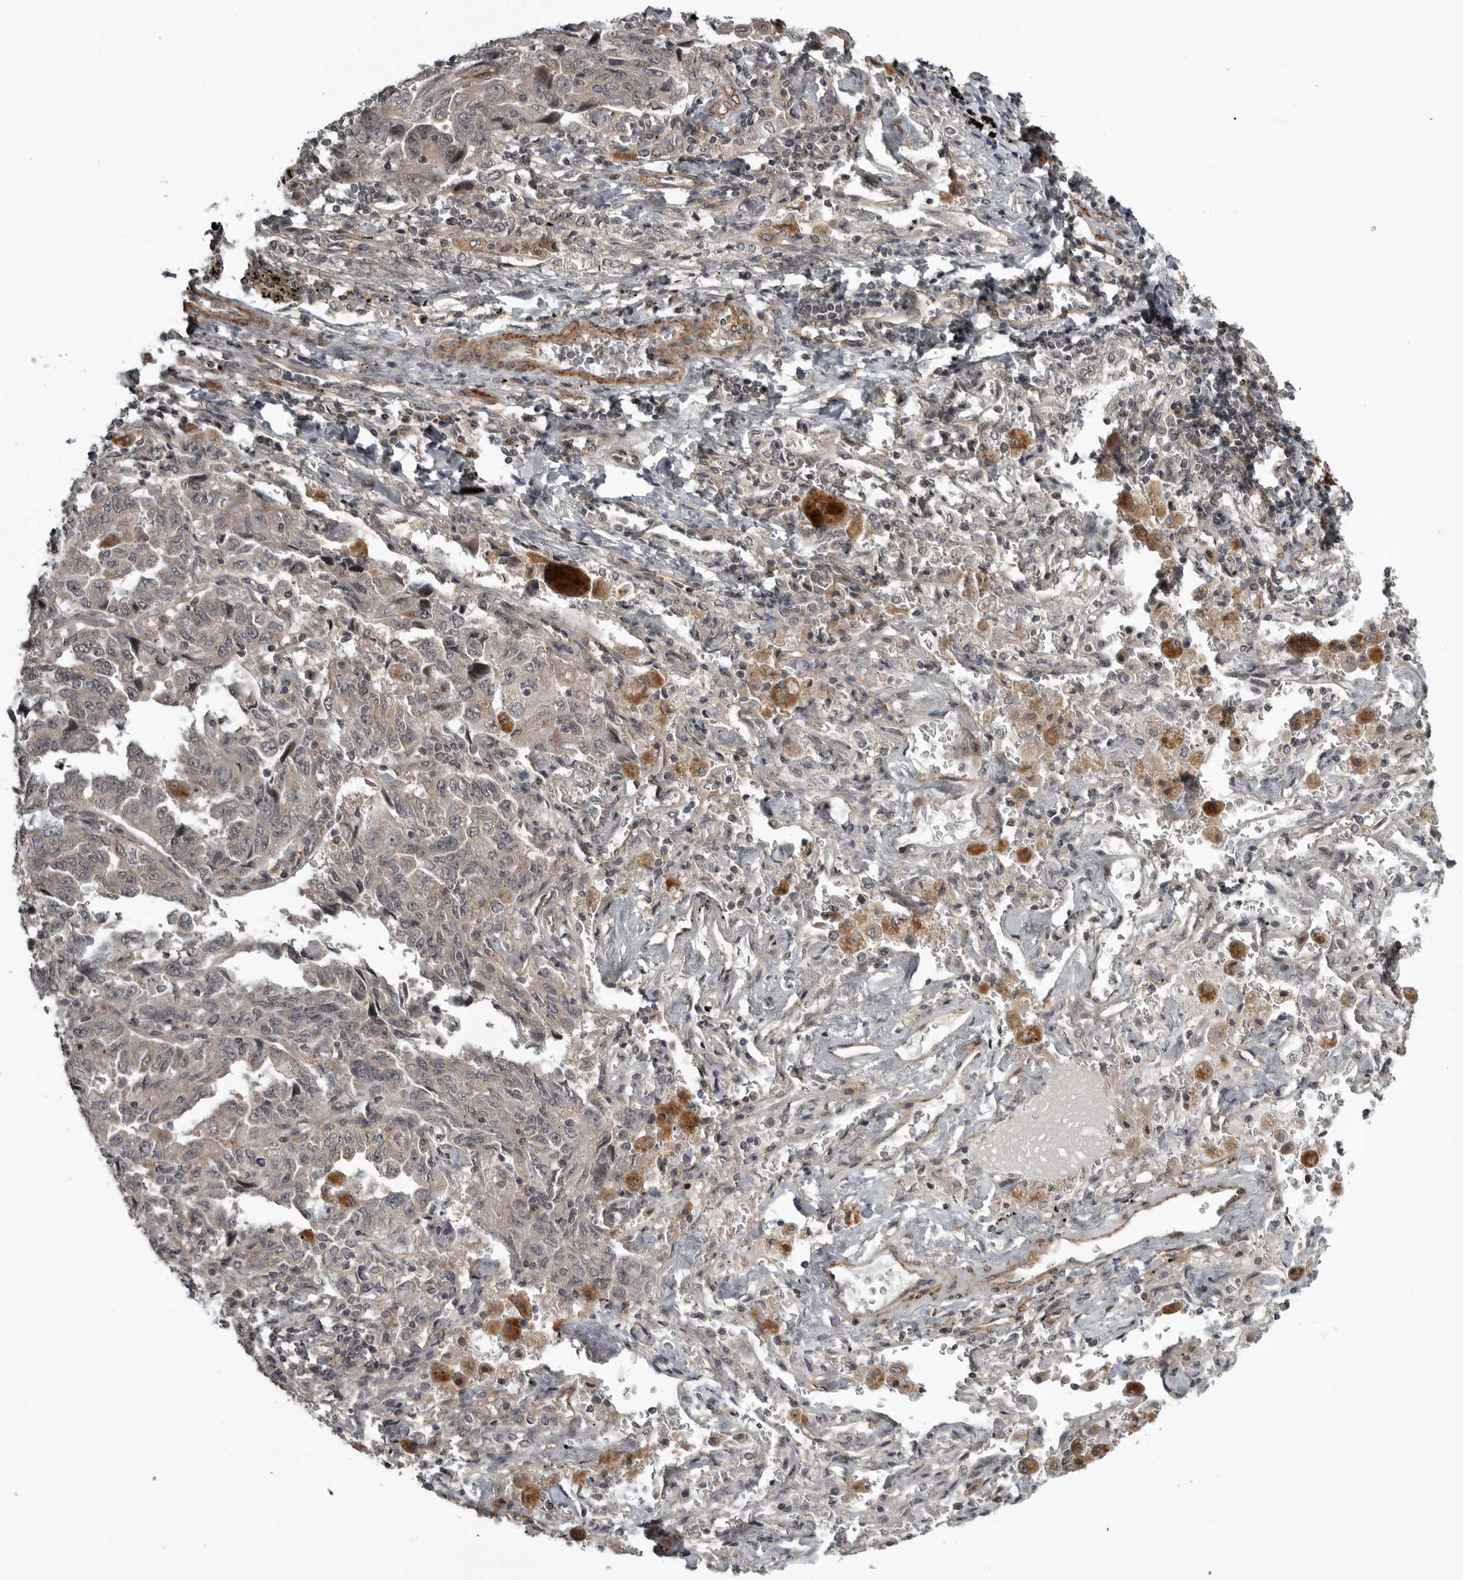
{"staining": {"intensity": "negative", "quantity": "none", "location": "none"}, "tissue": "lung cancer", "cell_type": "Tumor cells", "image_type": "cancer", "snomed": [{"axis": "morphology", "description": "Adenocarcinoma, NOS"}, {"axis": "topography", "description": "Lung"}], "caption": "High power microscopy histopathology image of an IHC photomicrograph of lung adenocarcinoma, revealing no significant expression in tumor cells.", "gene": "SNX16", "patient": {"sex": "female", "age": 51}}